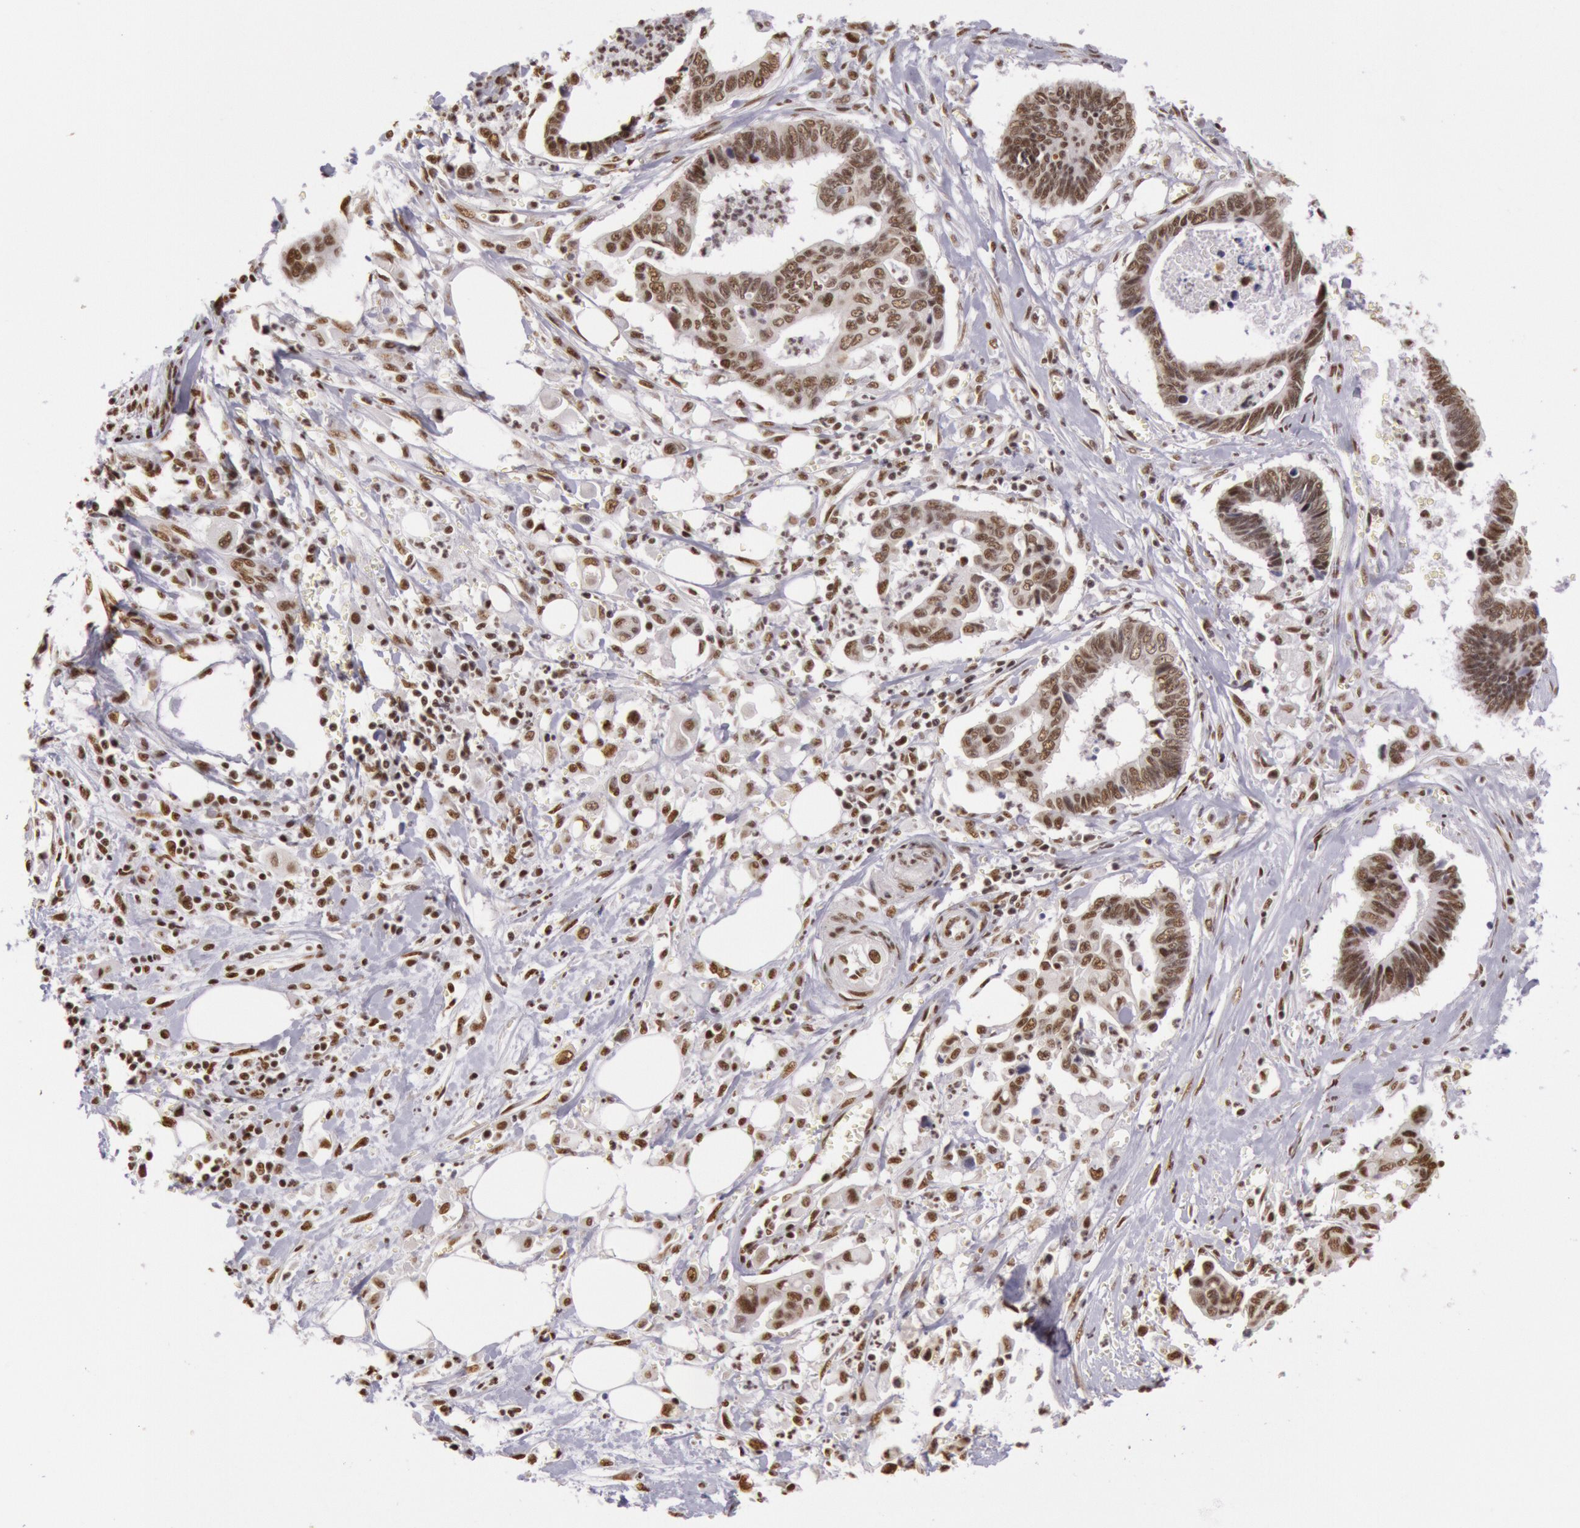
{"staining": {"intensity": "weak", "quantity": ">75%", "location": "nuclear"}, "tissue": "pancreatic cancer", "cell_type": "Tumor cells", "image_type": "cancer", "snomed": [{"axis": "morphology", "description": "Adenocarcinoma, NOS"}, {"axis": "topography", "description": "Pancreas"}], "caption": "Immunohistochemical staining of human pancreatic cancer displays low levels of weak nuclear positivity in about >75% of tumor cells. (DAB = brown stain, brightfield microscopy at high magnification).", "gene": "HNRNPH2", "patient": {"sex": "female", "age": 70}}